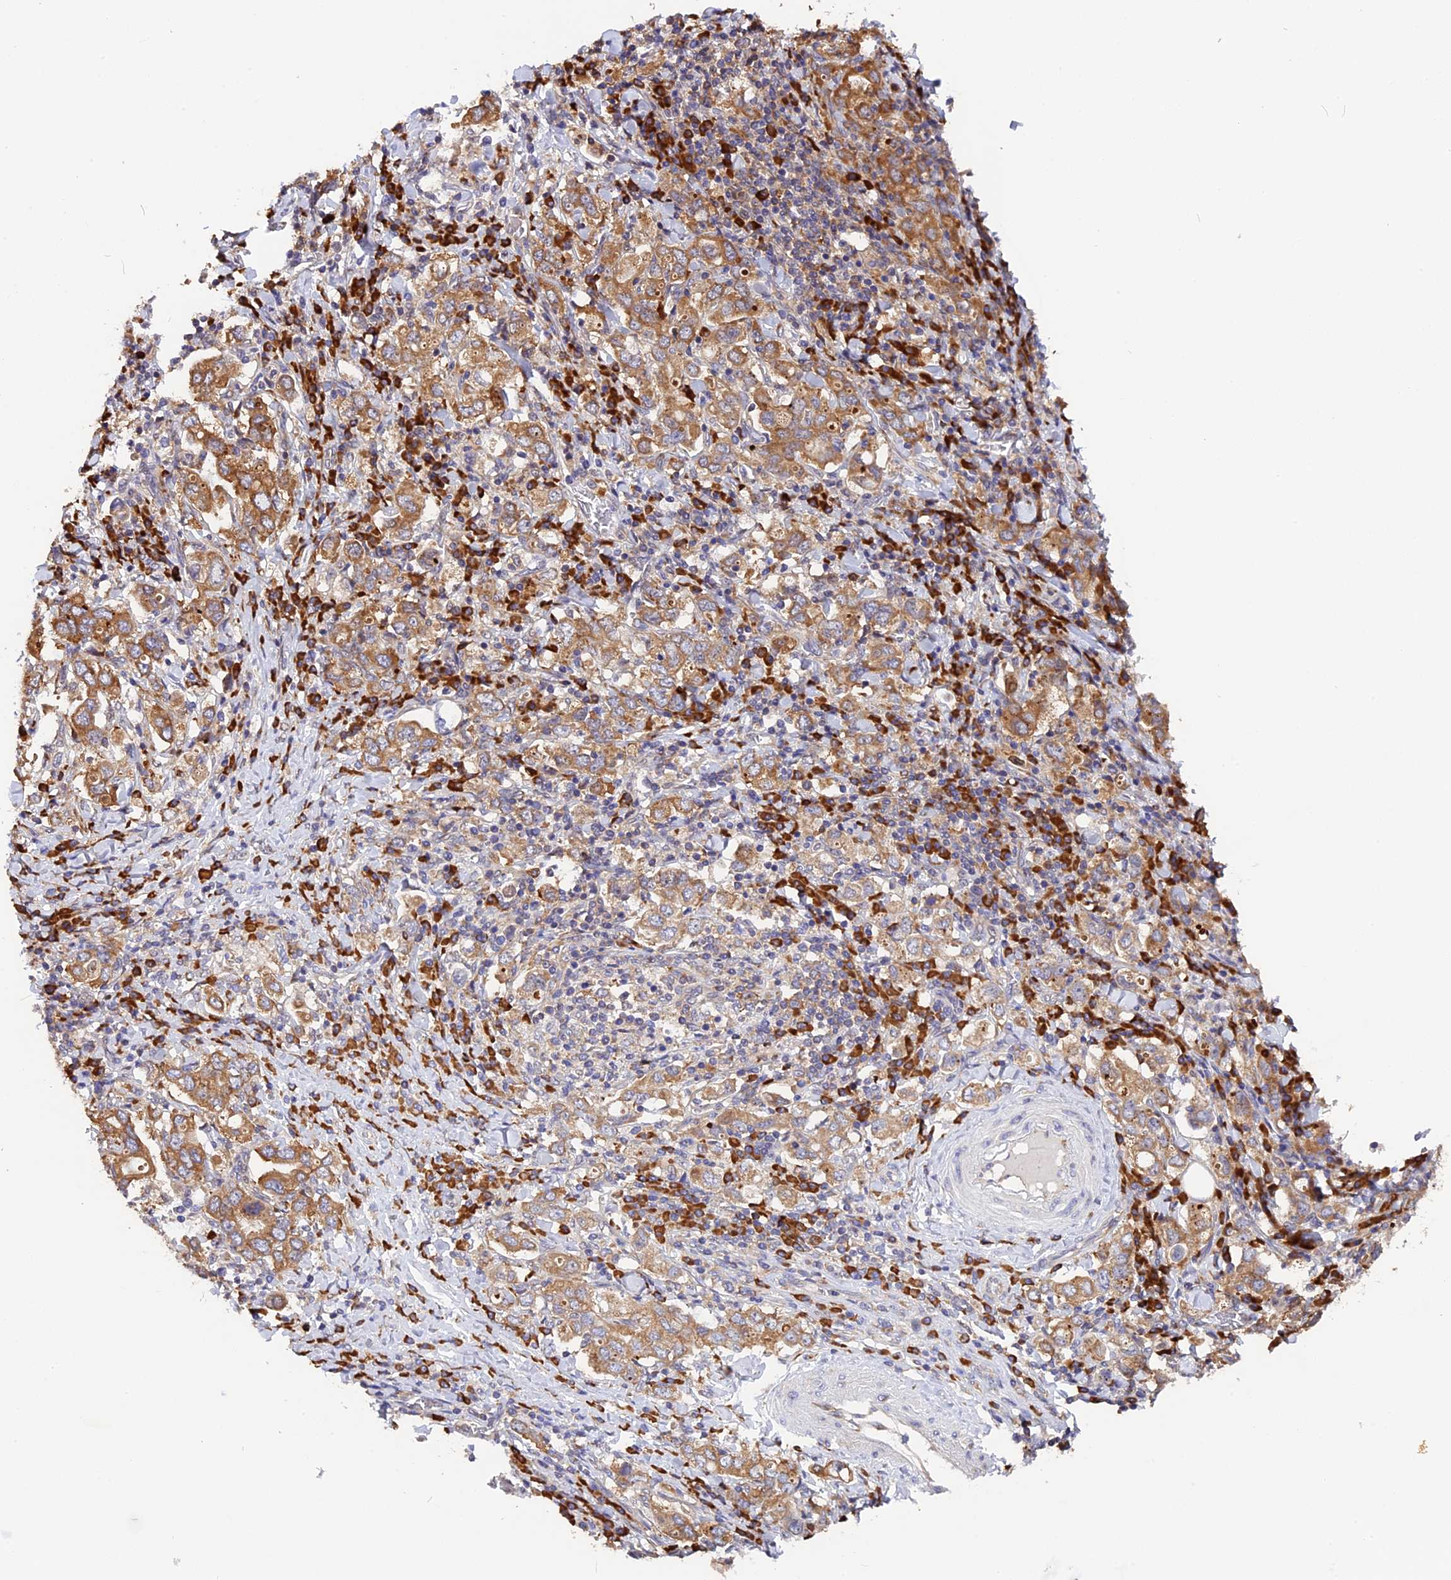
{"staining": {"intensity": "moderate", "quantity": ">75%", "location": "cytoplasmic/membranous"}, "tissue": "stomach cancer", "cell_type": "Tumor cells", "image_type": "cancer", "snomed": [{"axis": "morphology", "description": "Adenocarcinoma, NOS"}, {"axis": "topography", "description": "Stomach, upper"}], "caption": "Moderate cytoplasmic/membranous staining for a protein is present in approximately >75% of tumor cells of adenocarcinoma (stomach) using immunohistochemistry (IHC).", "gene": "GNPTAB", "patient": {"sex": "male", "age": 62}}